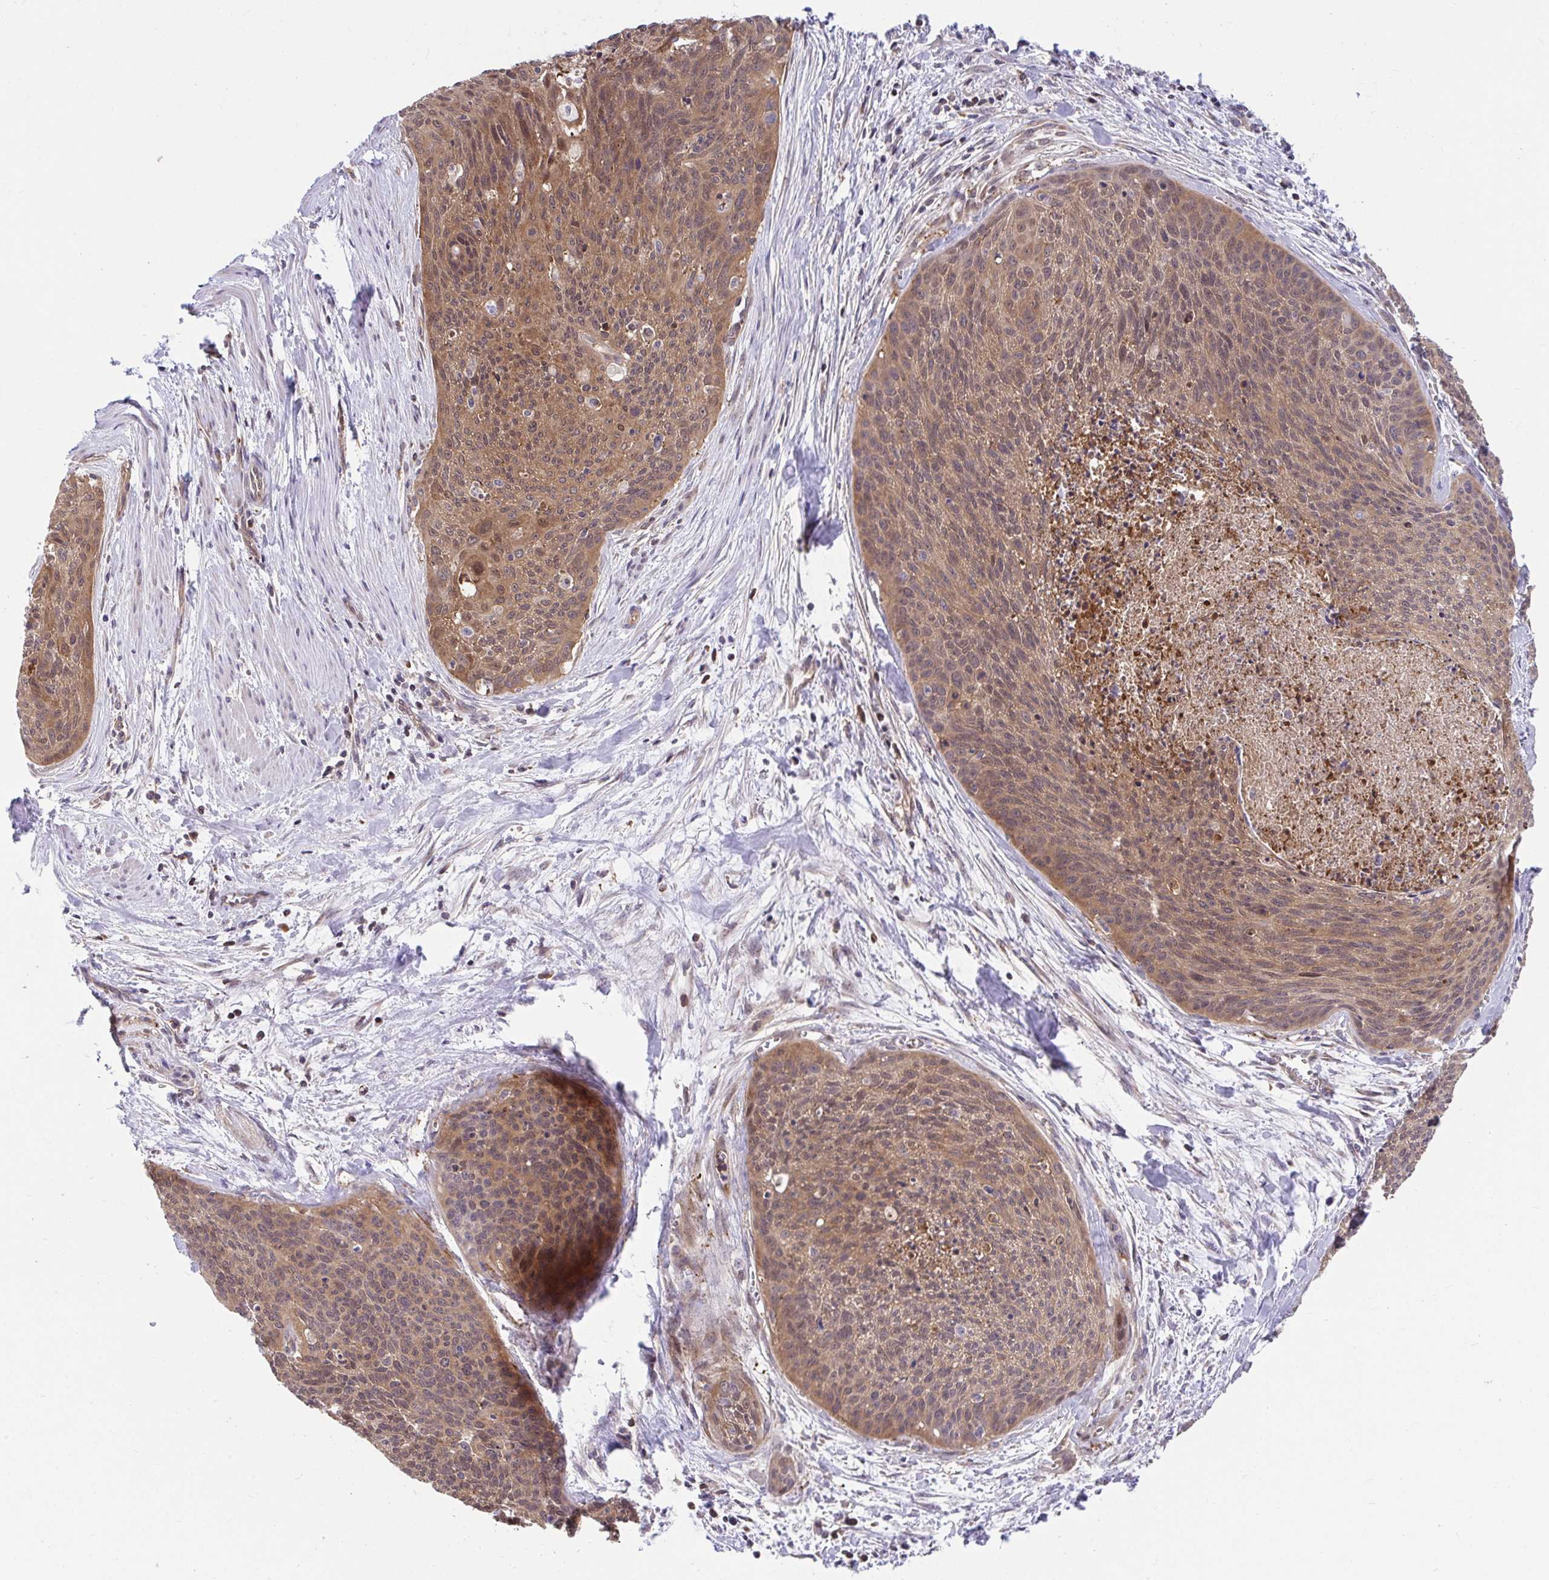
{"staining": {"intensity": "moderate", "quantity": ">75%", "location": "cytoplasmic/membranous"}, "tissue": "cervical cancer", "cell_type": "Tumor cells", "image_type": "cancer", "snomed": [{"axis": "morphology", "description": "Squamous cell carcinoma, NOS"}, {"axis": "topography", "description": "Cervix"}], "caption": "IHC staining of cervical cancer (squamous cell carcinoma), which demonstrates medium levels of moderate cytoplasmic/membranous staining in approximately >75% of tumor cells indicating moderate cytoplasmic/membranous protein positivity. The staining was performed using DAB (brown) for protein detection and nuclei were counterstained in hematoxylin (blue).", "gene": "PCDHB7", "patient": {"sex": "female", "age": 55}}